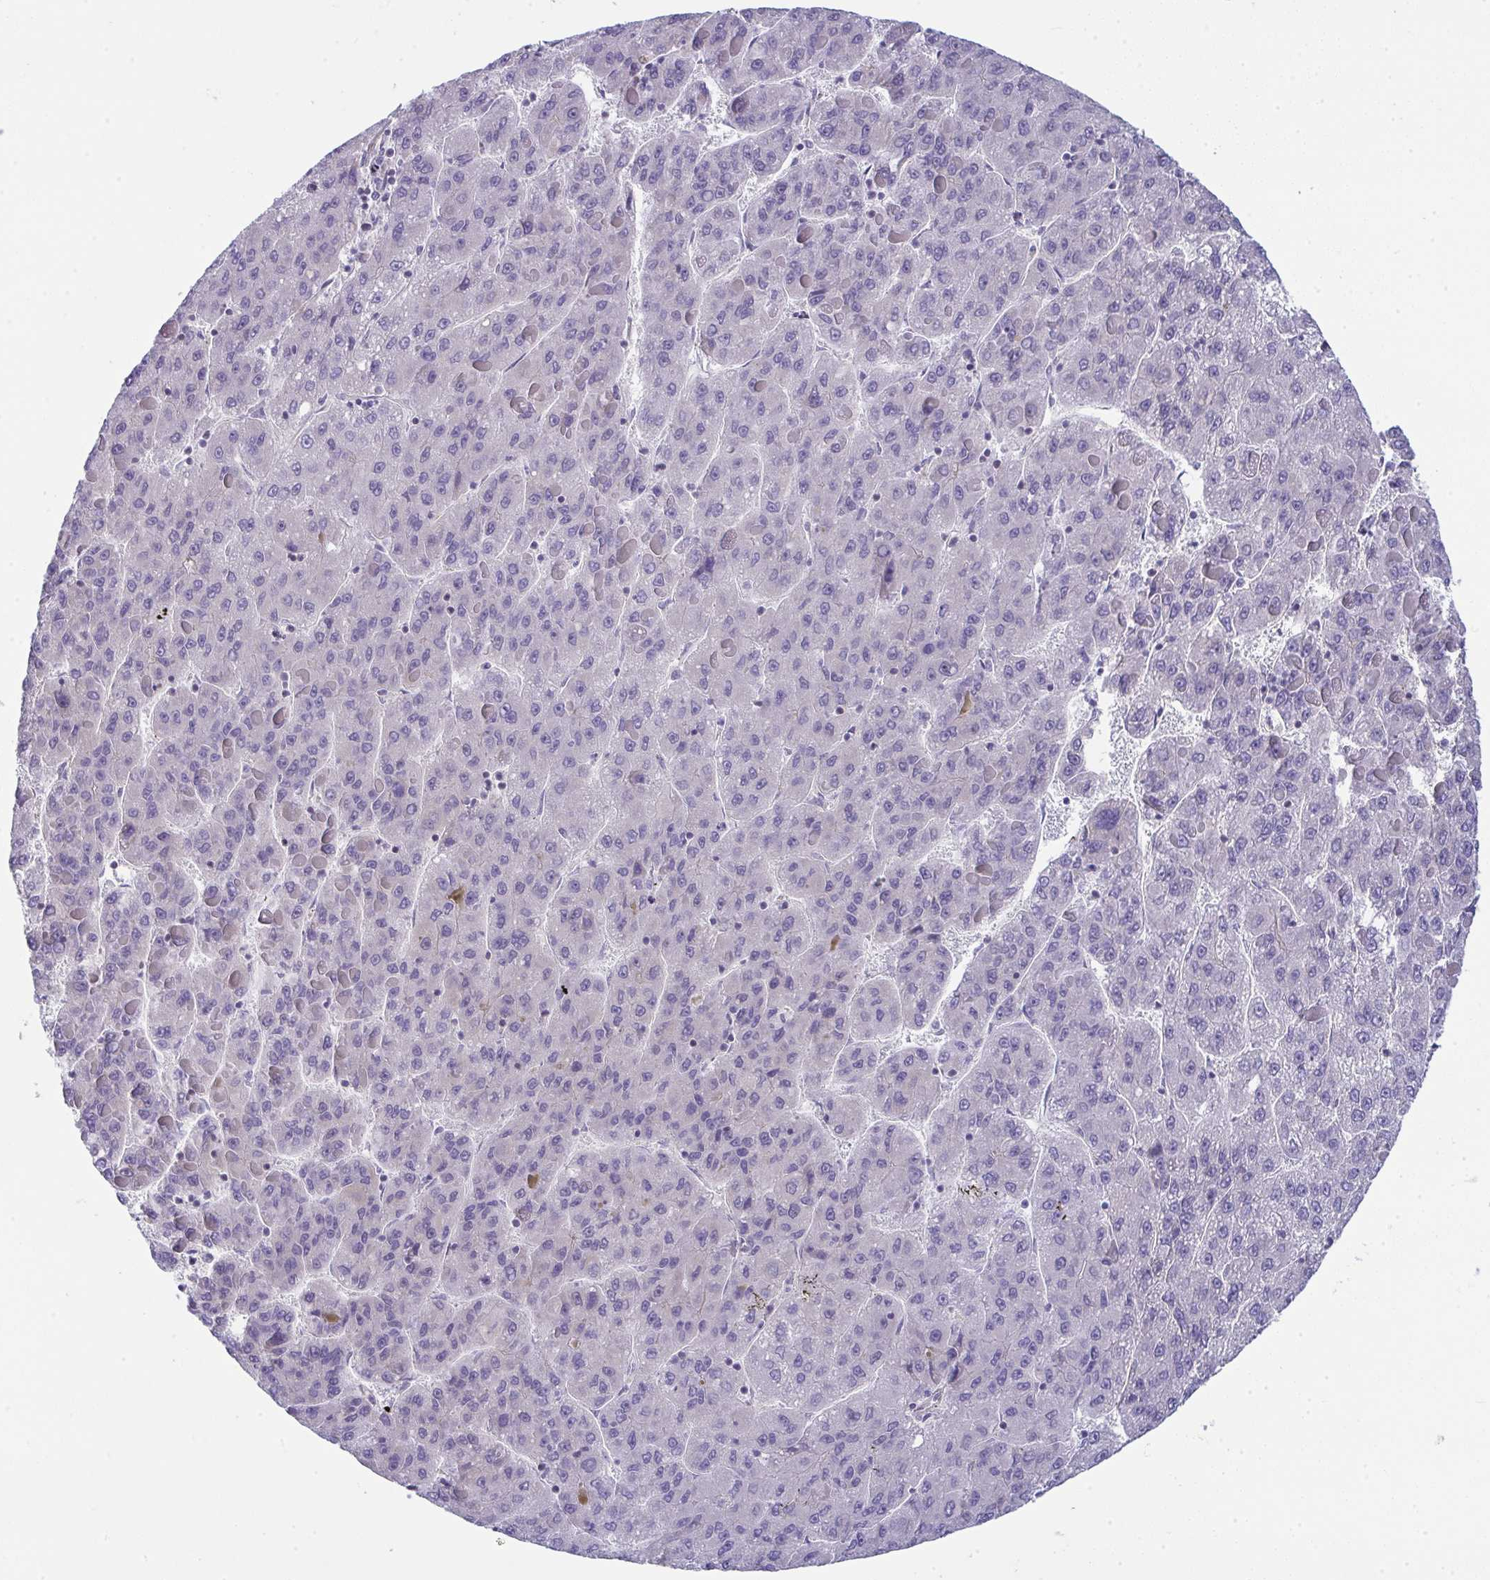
{"staining": {"intensity": "negative", "quantity": "none", "location": "none"}, "tissue": "liver cancer", "cell_type": "Tumor cells", "image_type": "cancer", "snomed": [{"axis": "morphology", "description": "Carcinoma, Hepatocellular, NOS"}, {"axis": "topography", "description": "Liver"}], "caption": "Immunohistochemistry (IHC) micrograph of neoplastic tissue: human hepatocellular carcinoma (liver) stained with DAB demonstrates no significant protein positivity in tumor cells.", "gene": "MYL12A", "patient": {"sex": "female", "age": 82}}